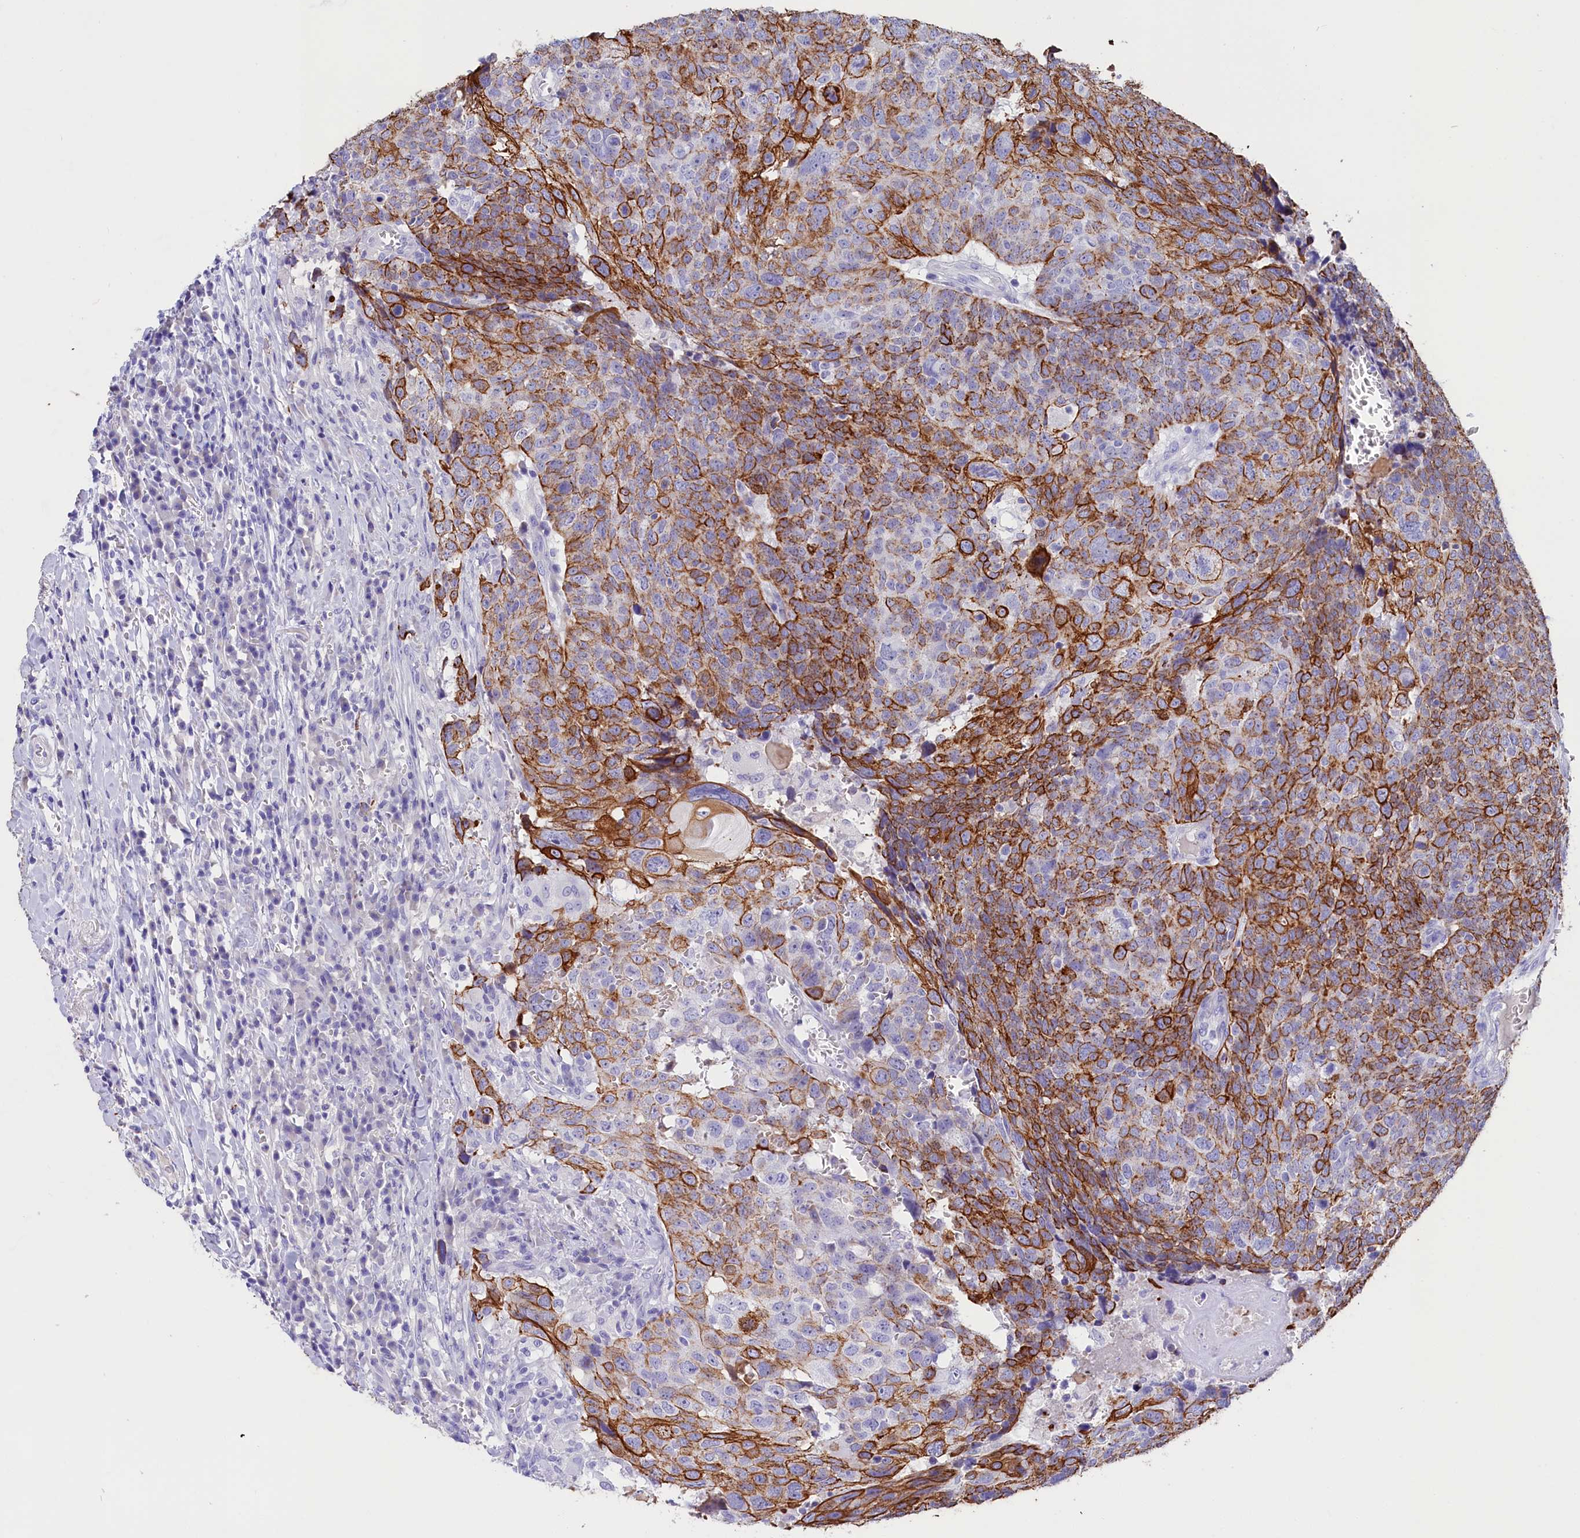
{"staining": {"intensity": "strong", "quantity": "25%-75%", "location": "cytoplasmic/membranous"}, "tissue": "head and neck cancer", "cell_type": "Tumor cells", "image_type": "cancer", "snomed": [{"axis": "morphology", "description": "Squamous cell carcinoma, NOS"}, {"axis": "topography", "description": "Head-Neck"}], "caption": "This is an image of immunohistochemistry staining of head and neck cancer, which shows strong expression in the cytoplasmic/membranous of tumor cells.", "gene": "SULT2A1", "patient": {"sex": "male", "age": 66}}